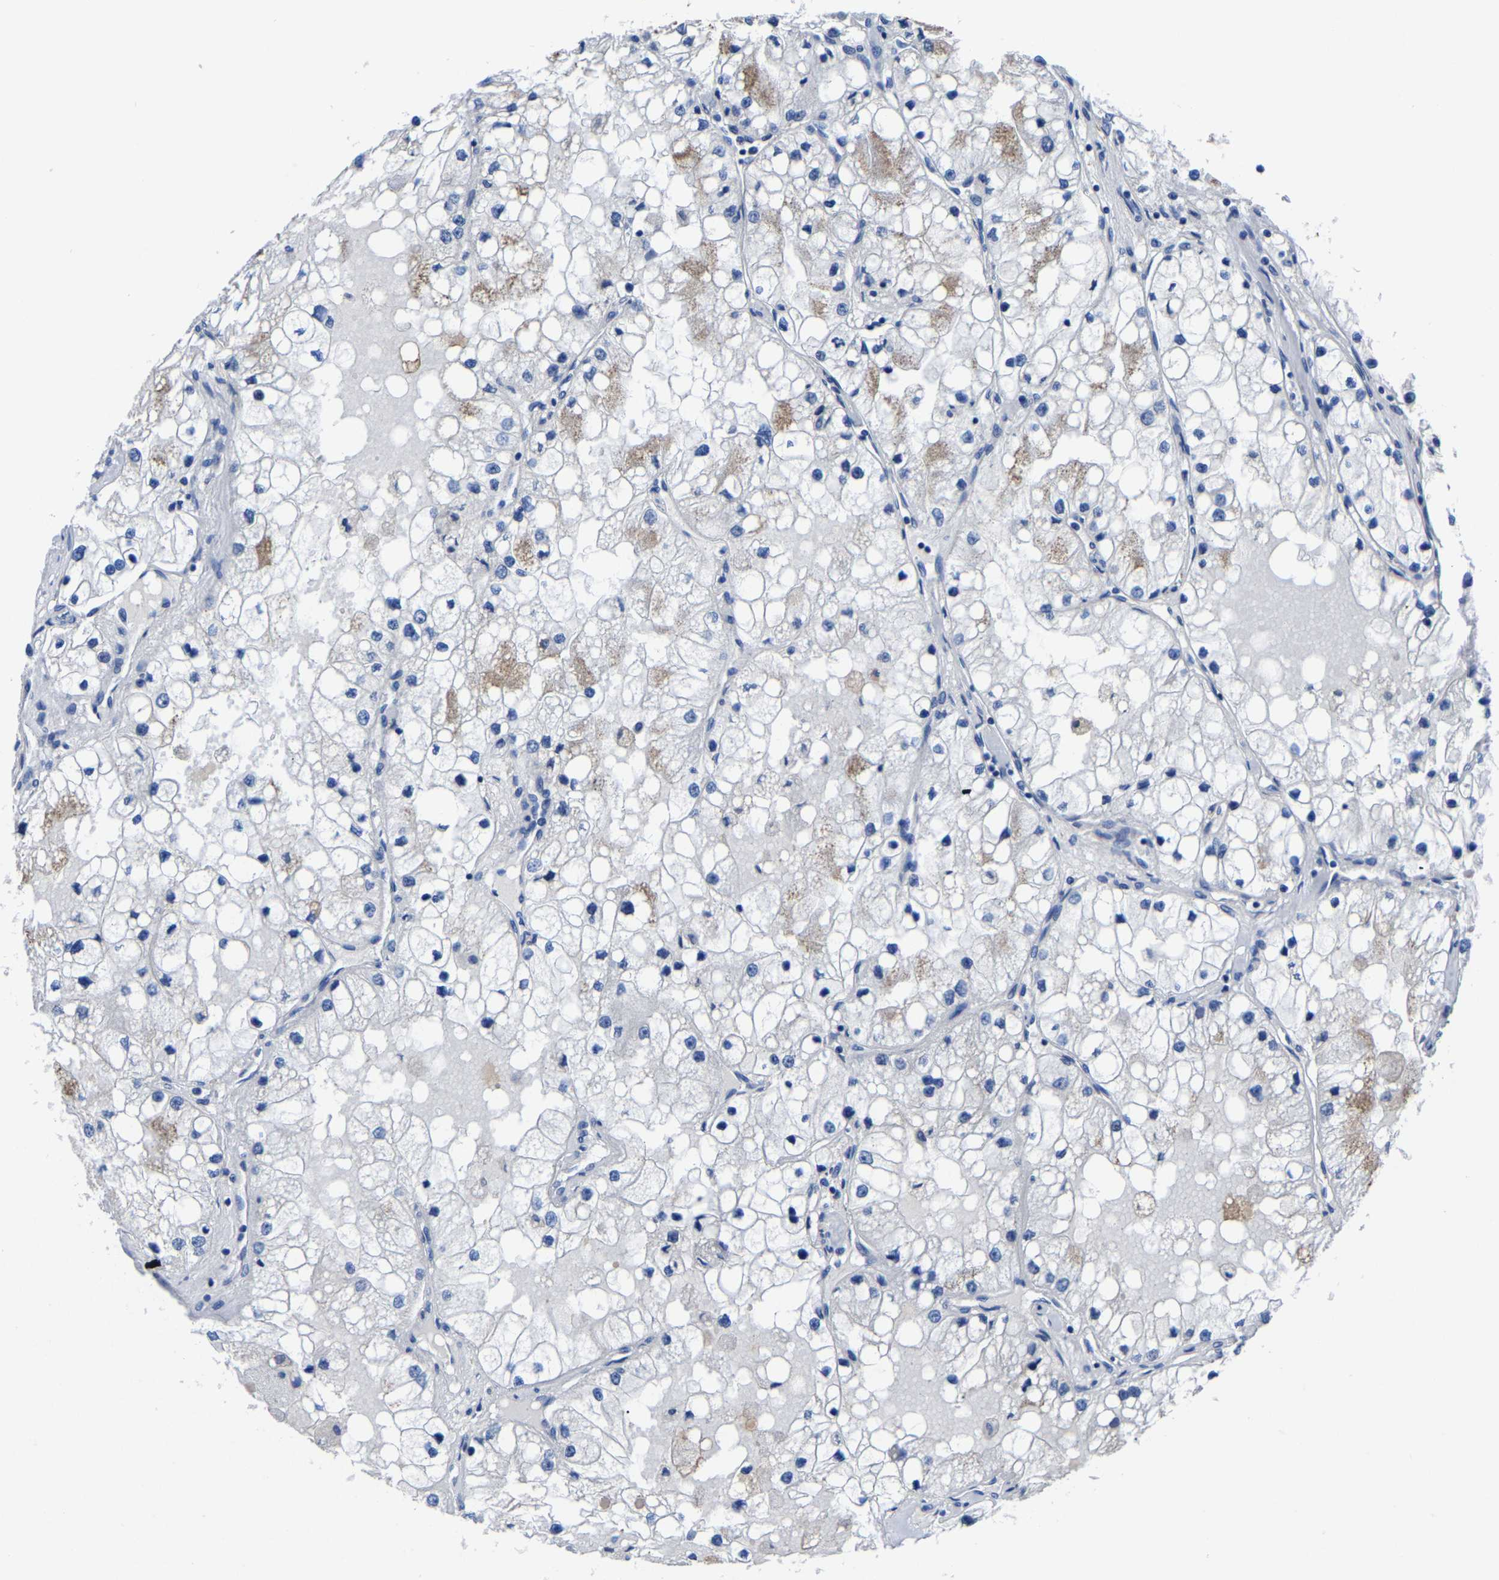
{"staining": {"intensity": "weak", "quantity": "<25%", "location": "cytoplasmic/membranous"}, "tissue": "renal cancer", "cell_type": "Tumor cells", "image_type": "cancer", "snomed": [{"axis": "morphology", "description": "Adenocarcinoma, NOS"}, {"axis": "topography", "description": "Kidney"}], "caption": "This is an IHC photomicrograph of human adenocarcinoma (renal). There is no positivity in tumor cells.", "gene": "SRPK2", "patient": {"sex": "male", "age": 68}}